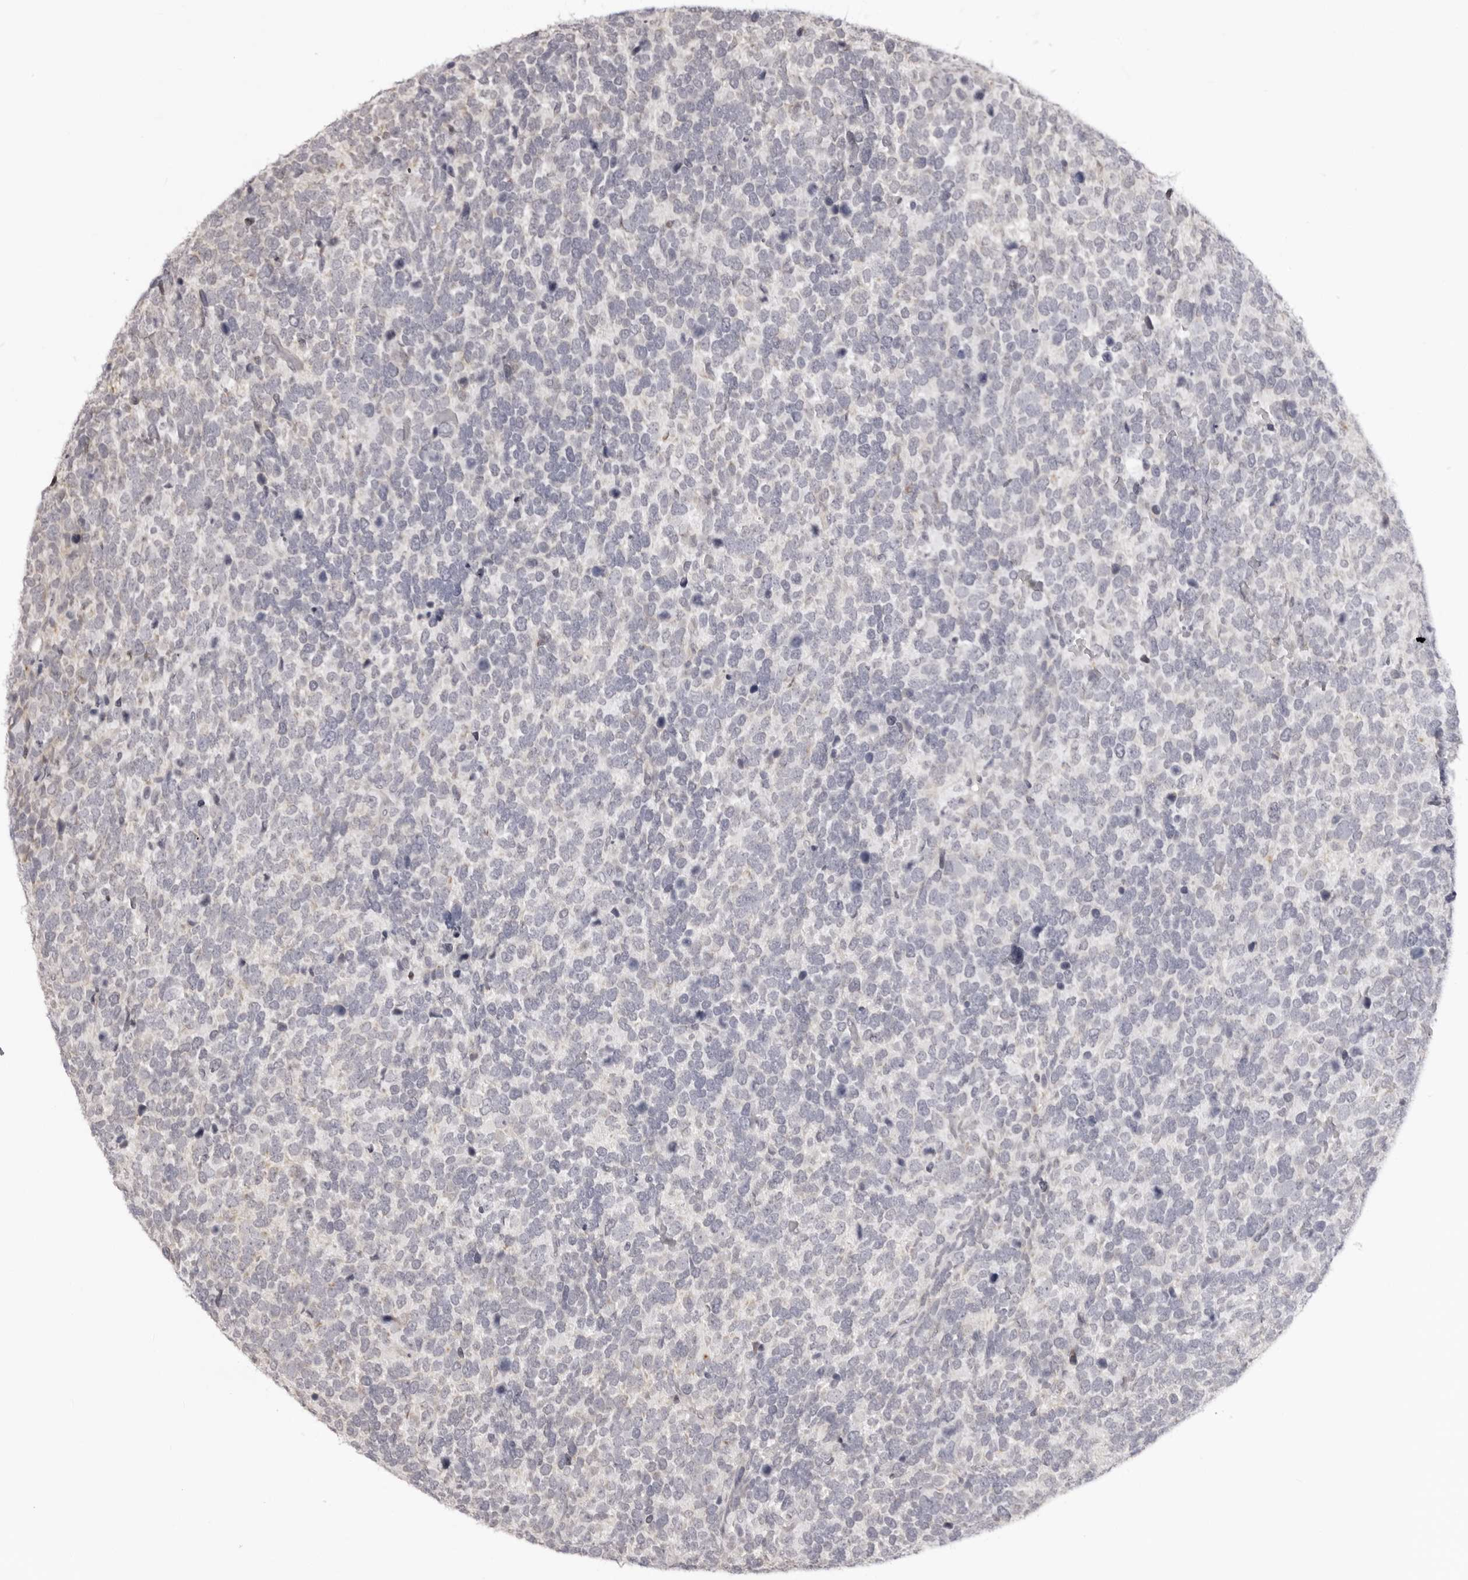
{"staining": {"intensity": "negative", "quantity": "none", "location": "none"}, "tissue": "urothelial cancer", "cell_type": "Tumor cells", "image_type": "cancer", "snomed": [{"axis": "morphology", "description": "Urothelial carcinoma, High grade"}, {"axis": "topography", "description": "Urinary bladder"}], "caption": "High power microscopy photomicrograph of an immunohistochemistry micrograph of urothelial cancer, revealing no significant positivity in tumor cells.", "gene": "SUGCT", "patient": {"sex": "female", "age": 82}}